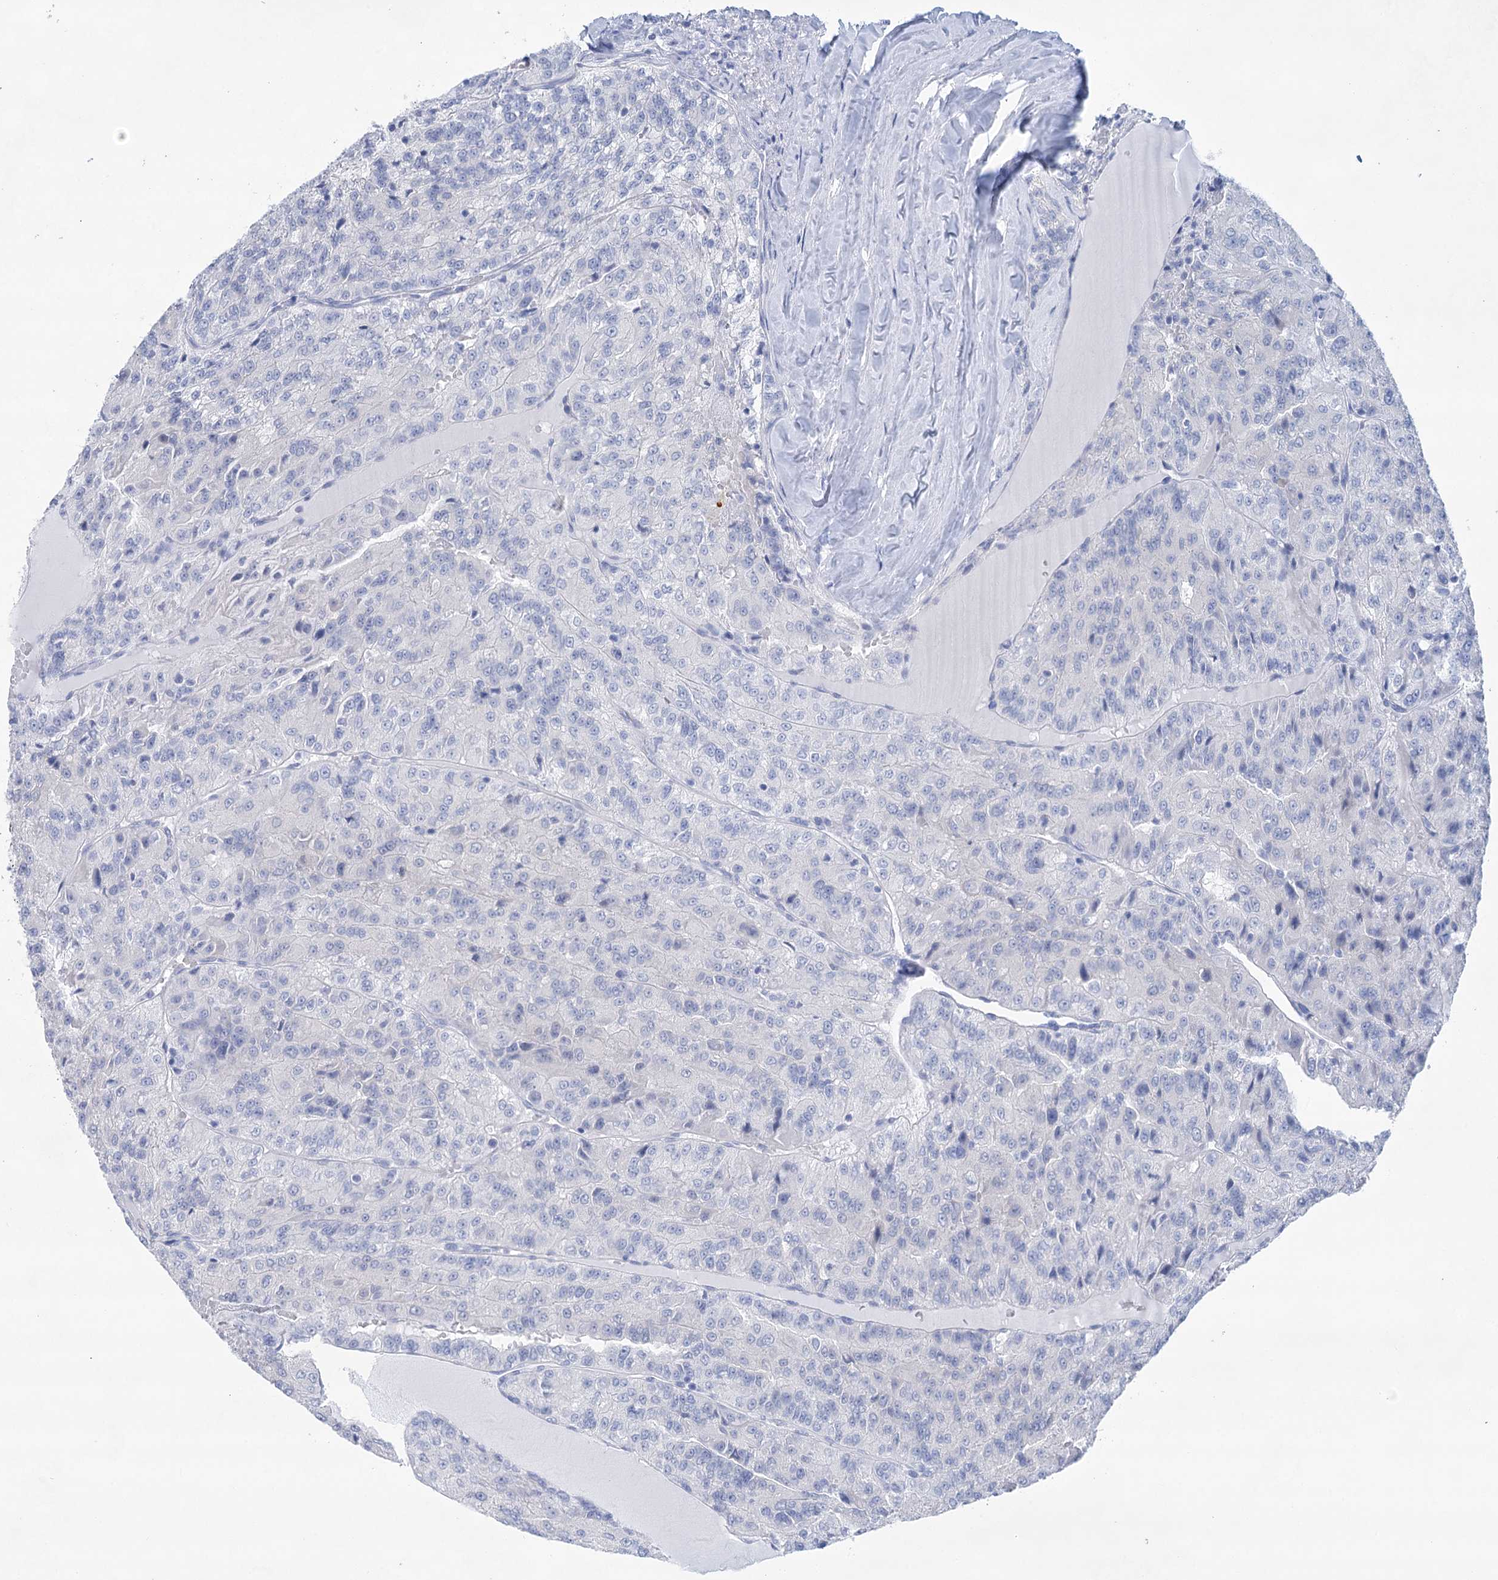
{"staining": {"intensity": "negative", "quantity": "none", "location": "none"}, "tissue": "renal cancer", "cell_type": "Tumor cells", "image_type": "cancer", "snomed": [{"axis": "morphology", "description": "Adenocarcinoma, NOS"}, {"axis": "topography", "description": "Kidney"}], "caption": "Tumor cells show no significant protein expression in renal cancer.", "gene": "LALBA", "patient": {"sex": "female", "age": 63}}